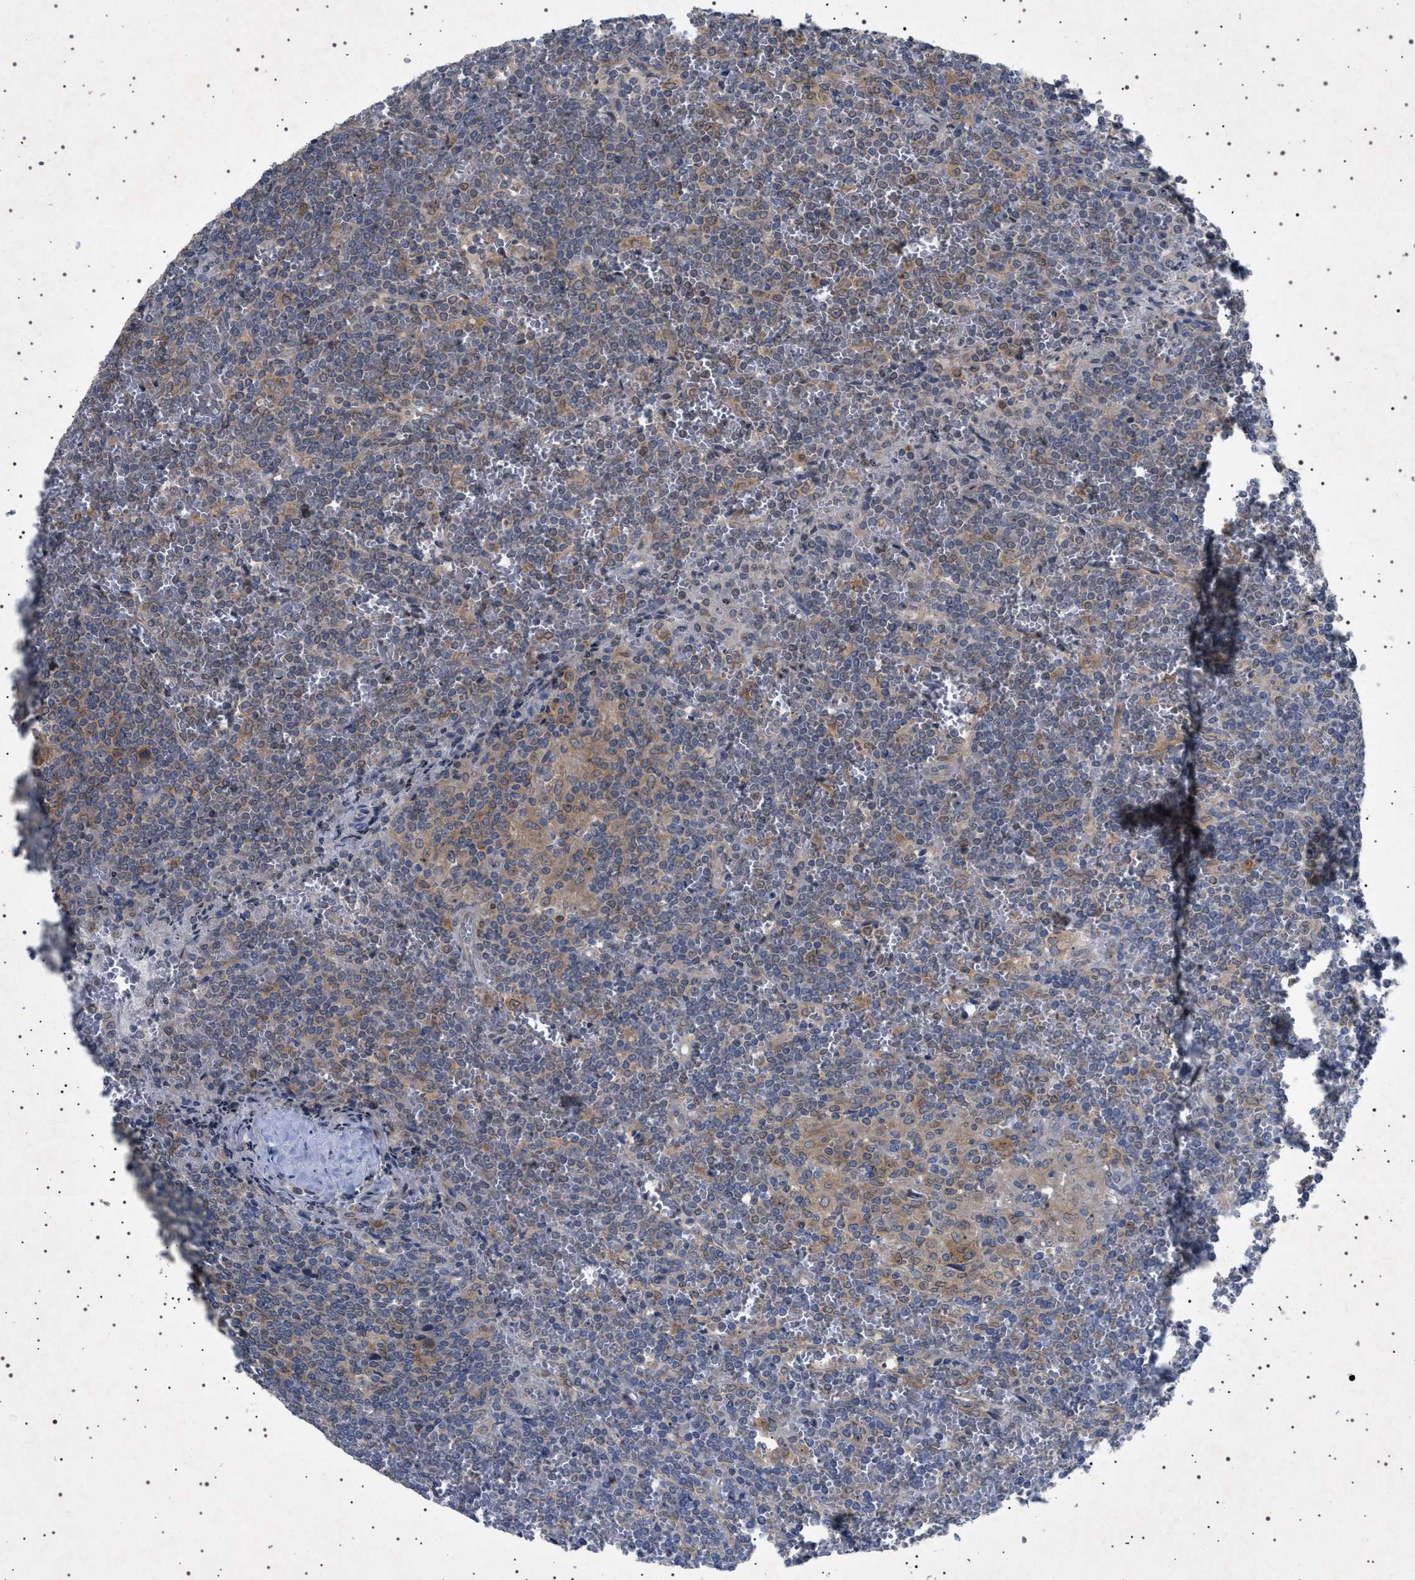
{"staining": {"intensity": "moderate", "quantity": "25%-75%", "location": "cytoplasmic/membranous"}, "tissue": "lymphoma", "cell_type": "Tumor cells", "image_type": "cancer", "snomed": [{"axis": "morphology", "description": "Malignant lymphoma, non-Hodgkin's type, Low grade"}, {"axis": "topography", "description": "Spleen"}], "caption": "Brown immunohistochemical staining in lymphoma displays moderate cytoplasmic/membranous positivity in approximately 25%-75% of tumor cells.", "gene": "NUP93", "patient": {"sex": "female", "age": 19}}